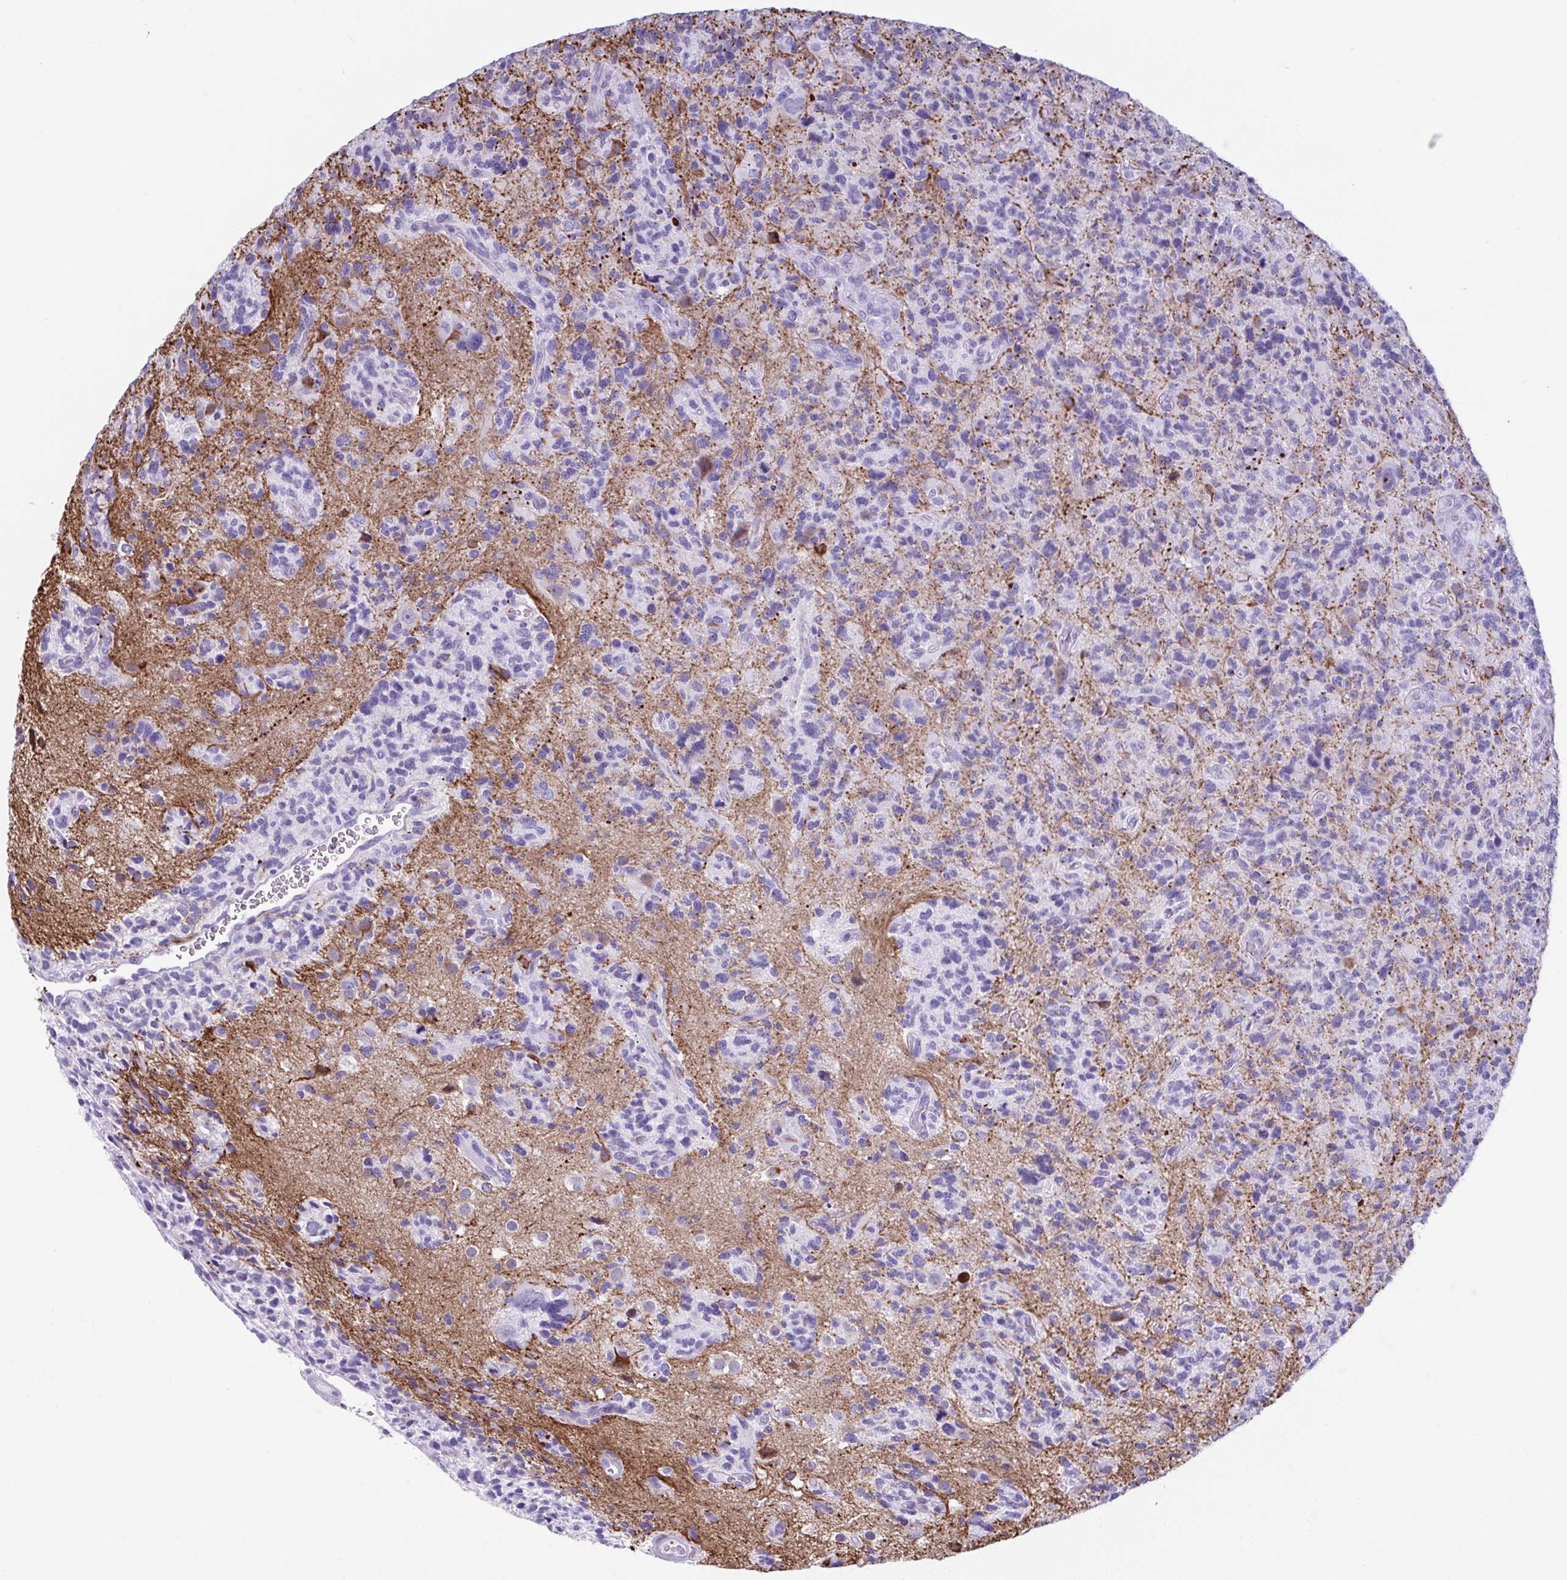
{"staining": {"intensity": "negative", "quantity": "none", "location": "none"}, "tissue": "glioma", "cell_type": "Tumor cells", "image_type": "cancer", "snomed": [{"axis": "morphology", "description": "Glioma, malignant, High grade"}, {"axis": "topography", "description": "Brain"}], "caption": "Glioma was stained to show a protein in brown. There is no significant expression in tumor cells. (Immunohistochemistry, brightfield microscopy, high magnification).", "gene": "TCEAL3", "patient": {"sex": "female", "age": 71}}